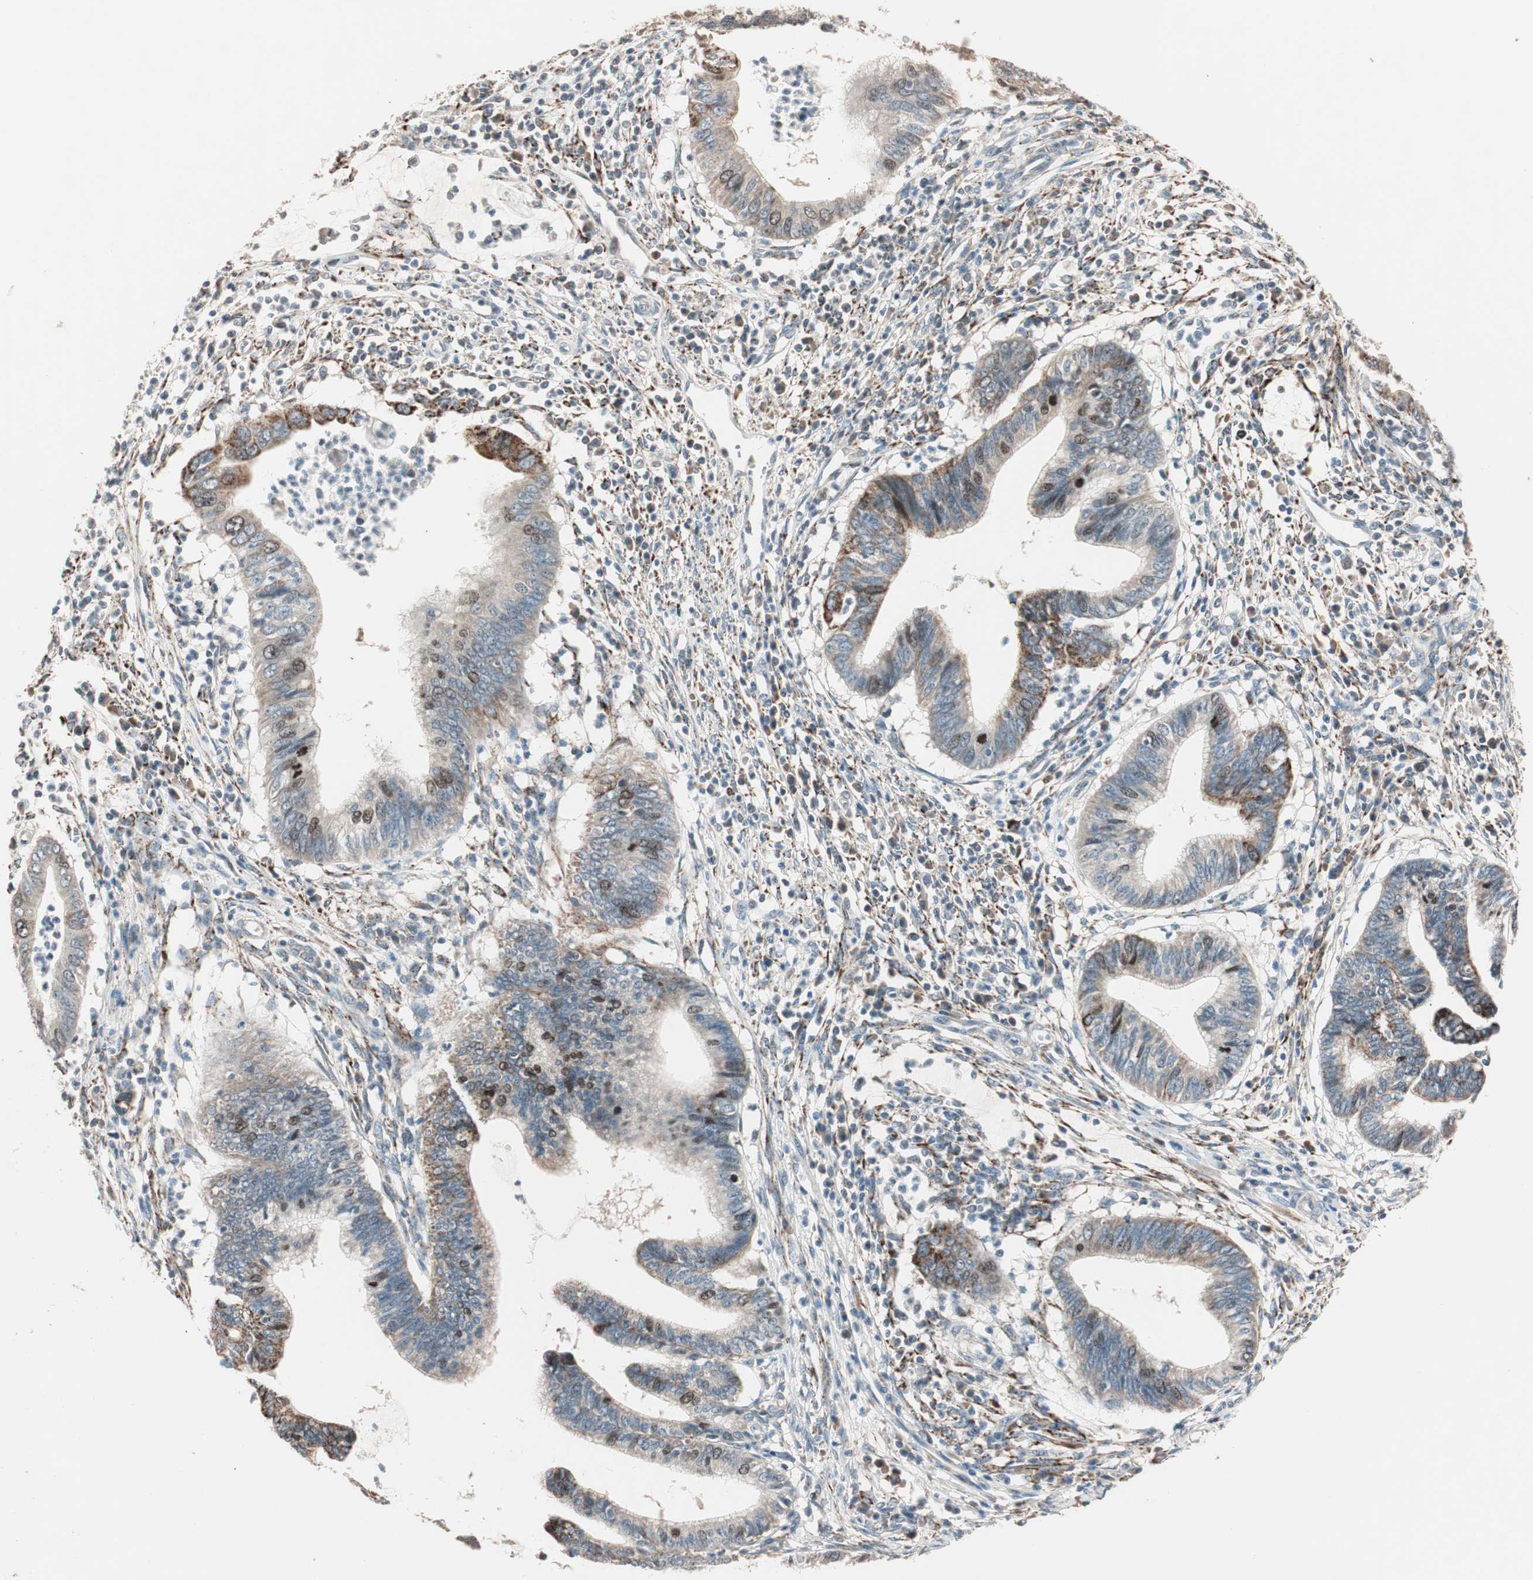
{"staining": {"intensity": "moderate", "quantity": ">75%", "location": "cytoplasmic/membranous,nuclear"}, "tissue": "cervical cancer", "cell_type": "Tumor cells", "image_type": "cancer", "snomed": [{"axis": "morphology", "description": "Adenocarcinoma, NOS"}, {"axis": "topography", "description": "Cervix"}], "caption": "Immunohistochemical staining of cervical cancer reveals medium levels of moderate cytoplasmic/membranous and nuclear protein positivity in approximately >75% of tumor cells.", "gene": "NFRKB", "patient": {"sex": "female", "age": 36}}